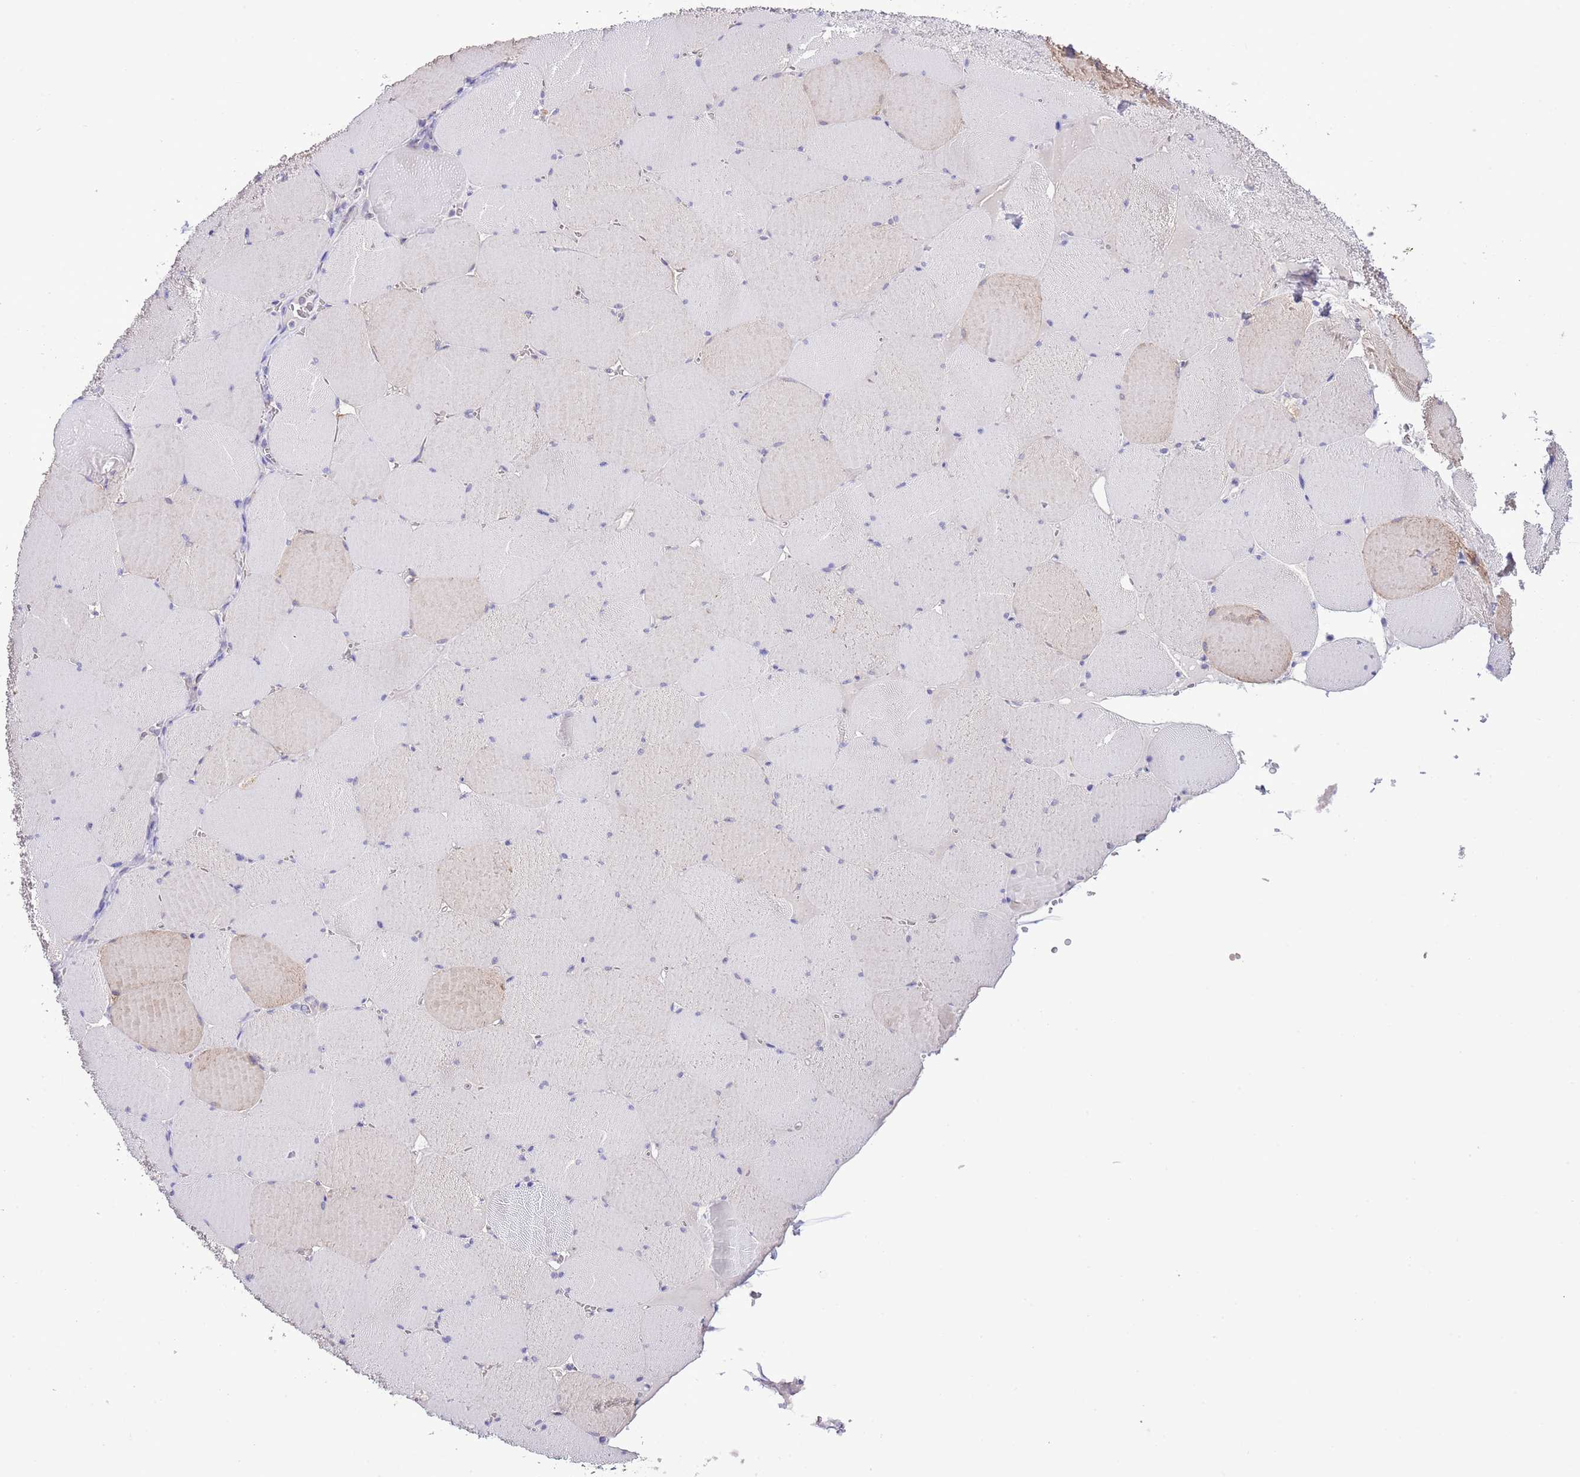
{"staining": {"intensity": "negative", "quantity": "none", "location": "none"}, "tissue": "skeletal muscle", "cell_type": "Myocytes", "image_type": "normal", "snomed": [{"axis": "morphology", "description": "Normal tissue, NOS"}, {"axis": "topography", "description": "Skeletal muscle"}, {"axis": "topography", "description": "Head-Neck"}], "caption": "Skeletal muscle stained for a protein using IHC displays no positivity myocytes.", "gene": "PRR32", "patient": {"sex": "male", "age": 66}}